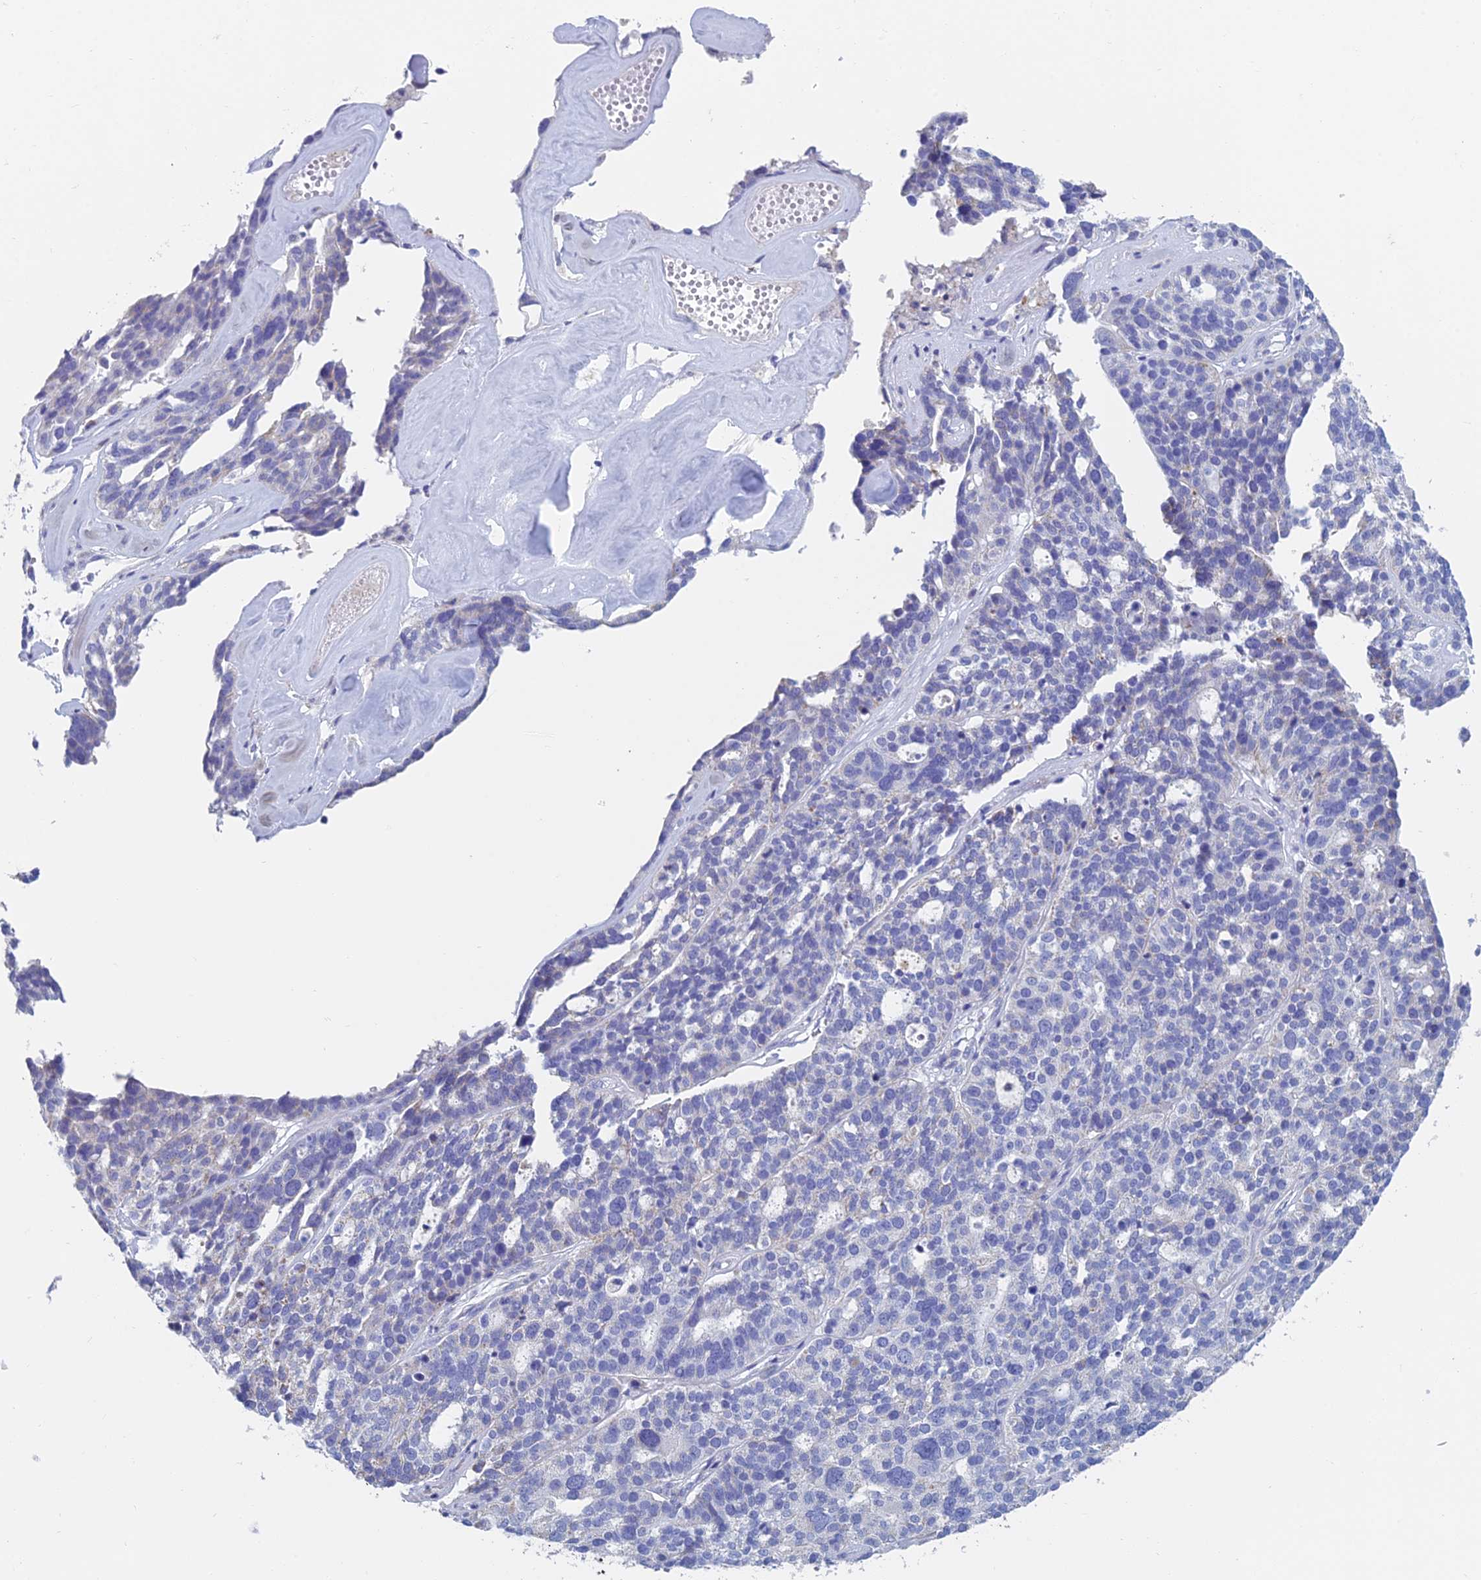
{"staining": {"intensity": "negative", "quantity": "none", "location": "none"}, "tissue": "ovarian cancer", "cell_type": "Tumor cells", "image_type": "cancer", "snomed": [{"axis": "morphology", "description": "Cystadenocarcinoma, serous, NOS"}, {"axis": "topography", "description": "Ovary"}], "caption": "A high-resolution histopathology image shows immunohistochemistry (IHC) staining of ovarian serous cystadenocarcinoma, which reveals no significant positivity in tumor cells. The staining is performed using DAB brown chromogen with nuclei counter-stained in using hematoxylin.", "gene": "ACSM1", "patient": {"sex": "female", "age": 59}}